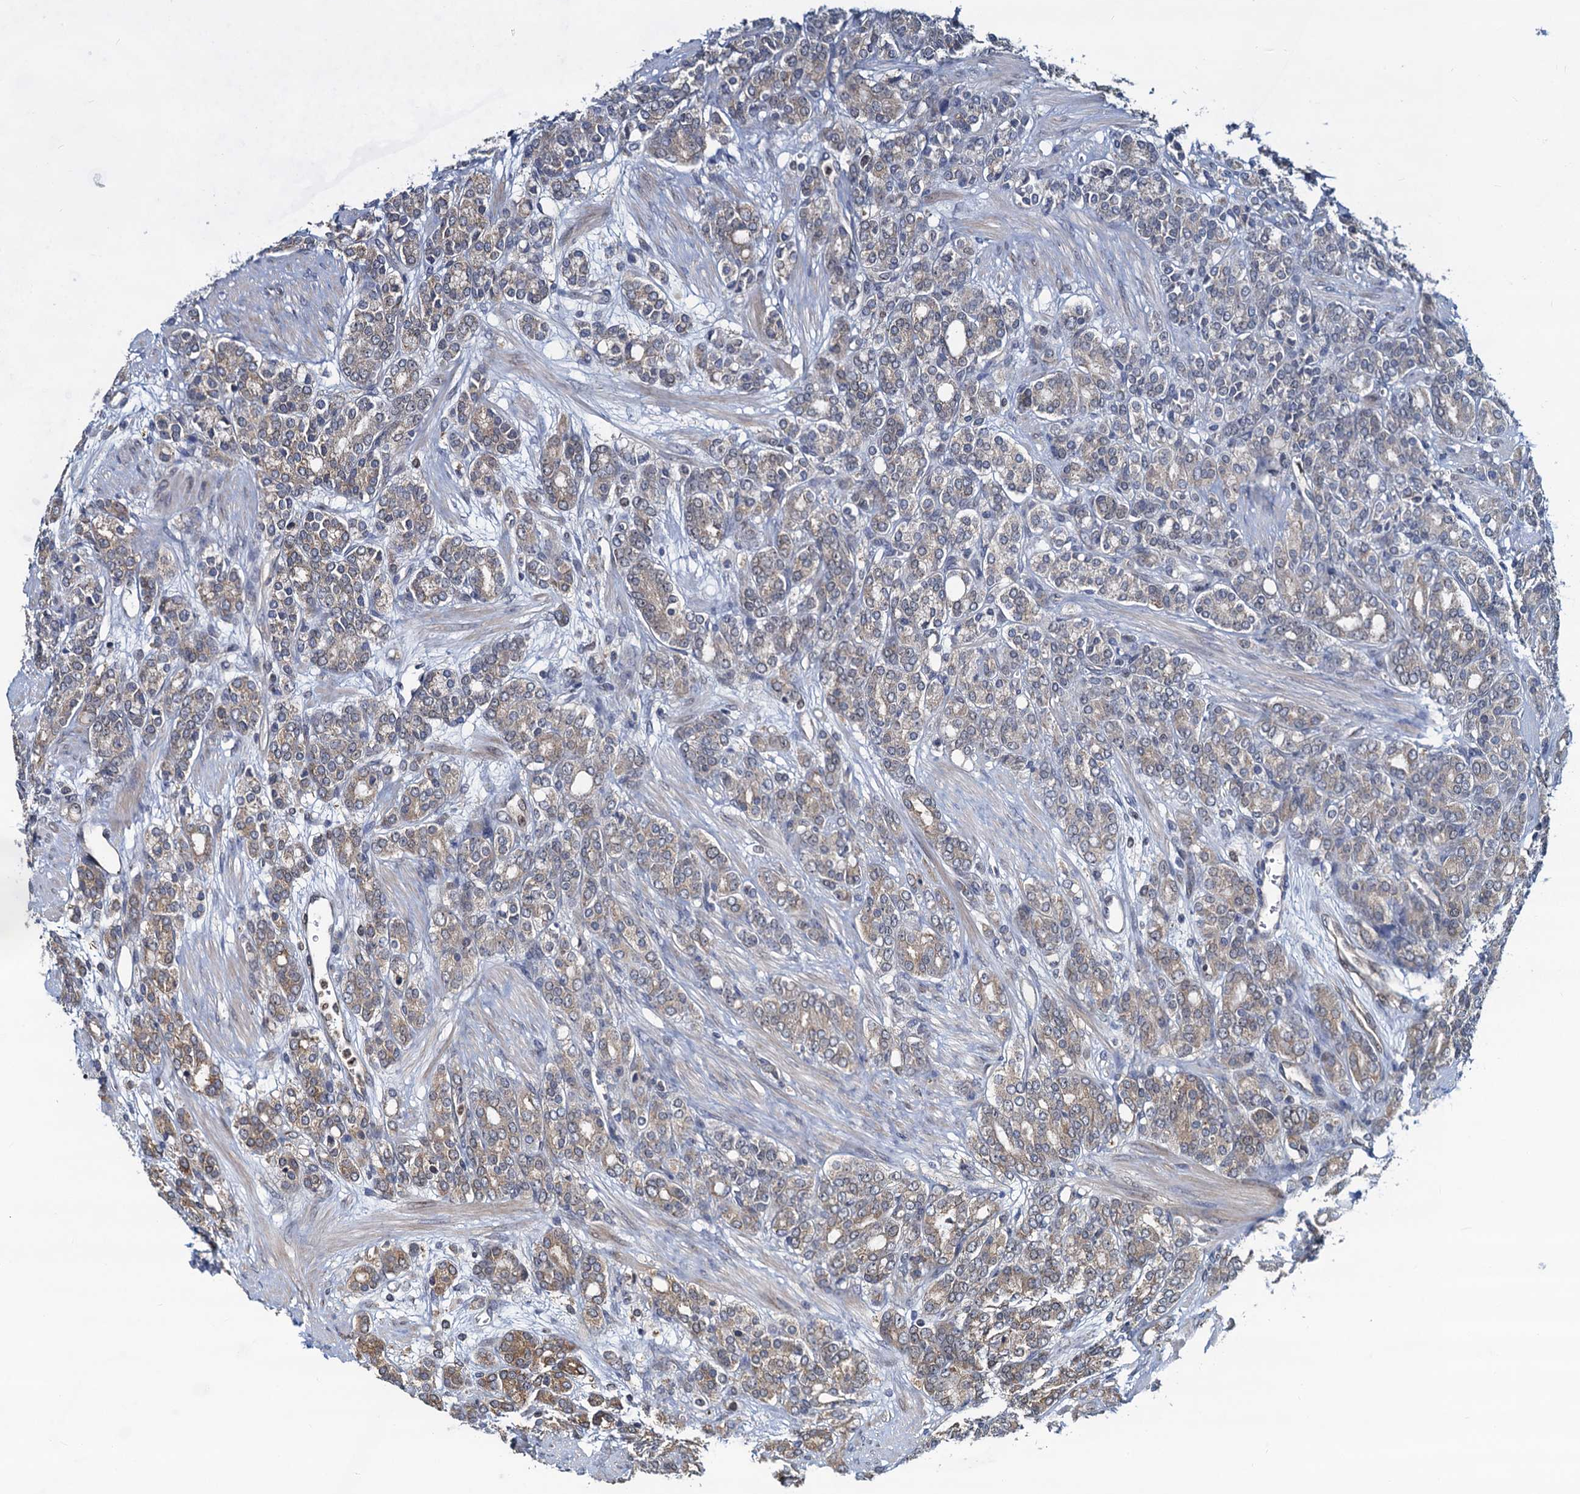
{"staining": {"intensity": "weak", "quantity": "<25%", "location": "cytoplasmic/membranous"}, "tissue": "prostate cancer", "cell_type": "Tumor cells", "image_type": "cancer", "snomed": [{"axis": "morphology", "description": "Adenocarcinoma, High grade"}, {"axis": "topography", "description": "Prostate"}], "caption": "Tumor cells are negative for protein expression in human prostate cancer. (Immunohistochemistry, brightfield microscopy, high magnification).", "gene": "RNF125", "patient": {"sex": "male", "age": 62}}